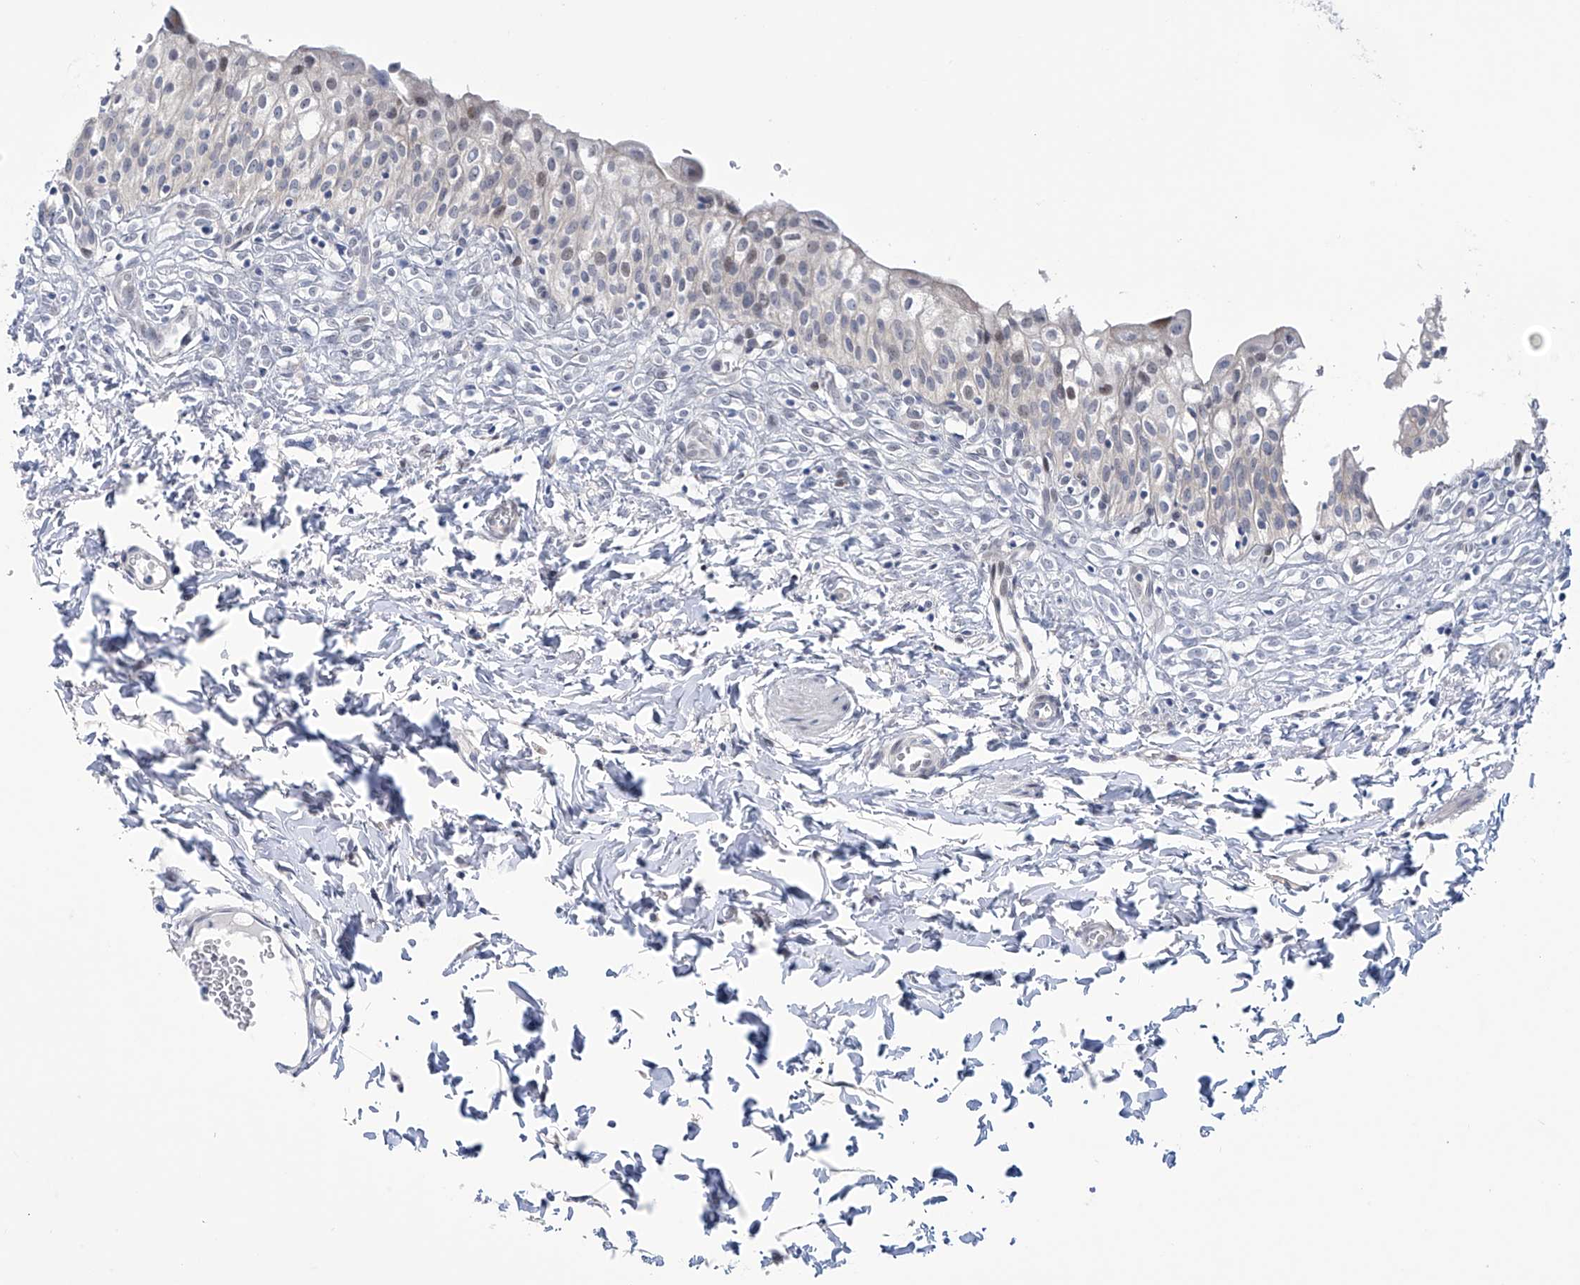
{"staining": {"intensity": "weak", "quantity": "25%-75%", "location": "cytoplasmic/membranous,nuclear"}, "tissue": "urinary bladder", "cell_type": "Urothelial cells", "image_type": "normal", "snomed": [{"axis": "morphology", "description": "Normal tissue, NOS"}, {"axis": "topography", "description": "Urinary bladder"}], "caption": "A micrograph of urinary bladder stained for a protein reveals weak cytoplasmic/membranous,nuclear brown staining in urothelial cells.", "gene": "TRIM60", "patient": {"sex": "male", "age": 55}}